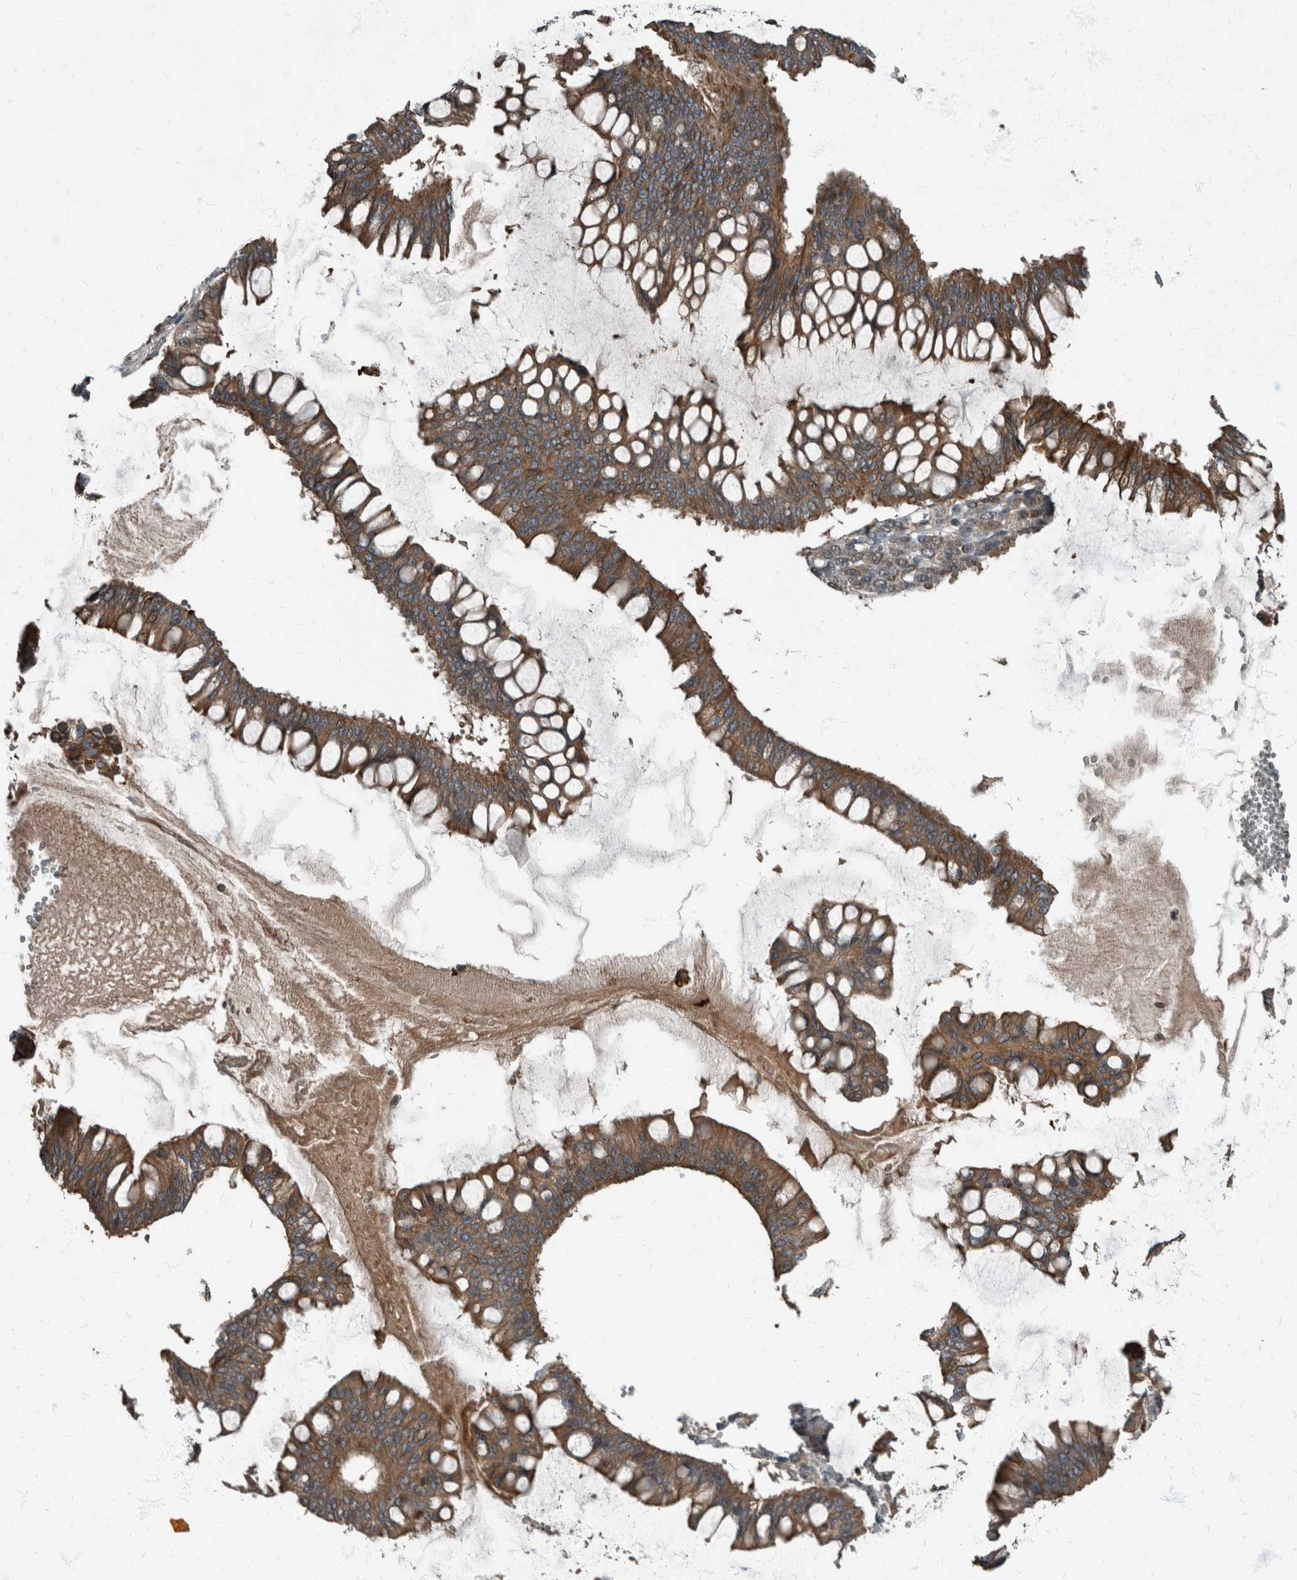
{"staining": {"intensity": "moderate", "quantity": ">75%", "location": "cytoplasmic/membranous"}, "tissue": "ovarian cancer", "cell_type": "Tumor cells", "image_type": "cancer", "snomed": [{"axis": "morphology", "description": "Cystadenocarcinoma, mucinous, NOS"}, {"axis": "topography", "description": "Ovary"}], "caption": "Ovarian cancer (mucinous cystadenocarcinoma) was stained to show a protein in brown. There is medium levels of moderate cytoplasmic/membranous staining in about >75% of tumor cells.", "gene": "RABGGTB", "patient": {"sex": "female", "age": 73}}